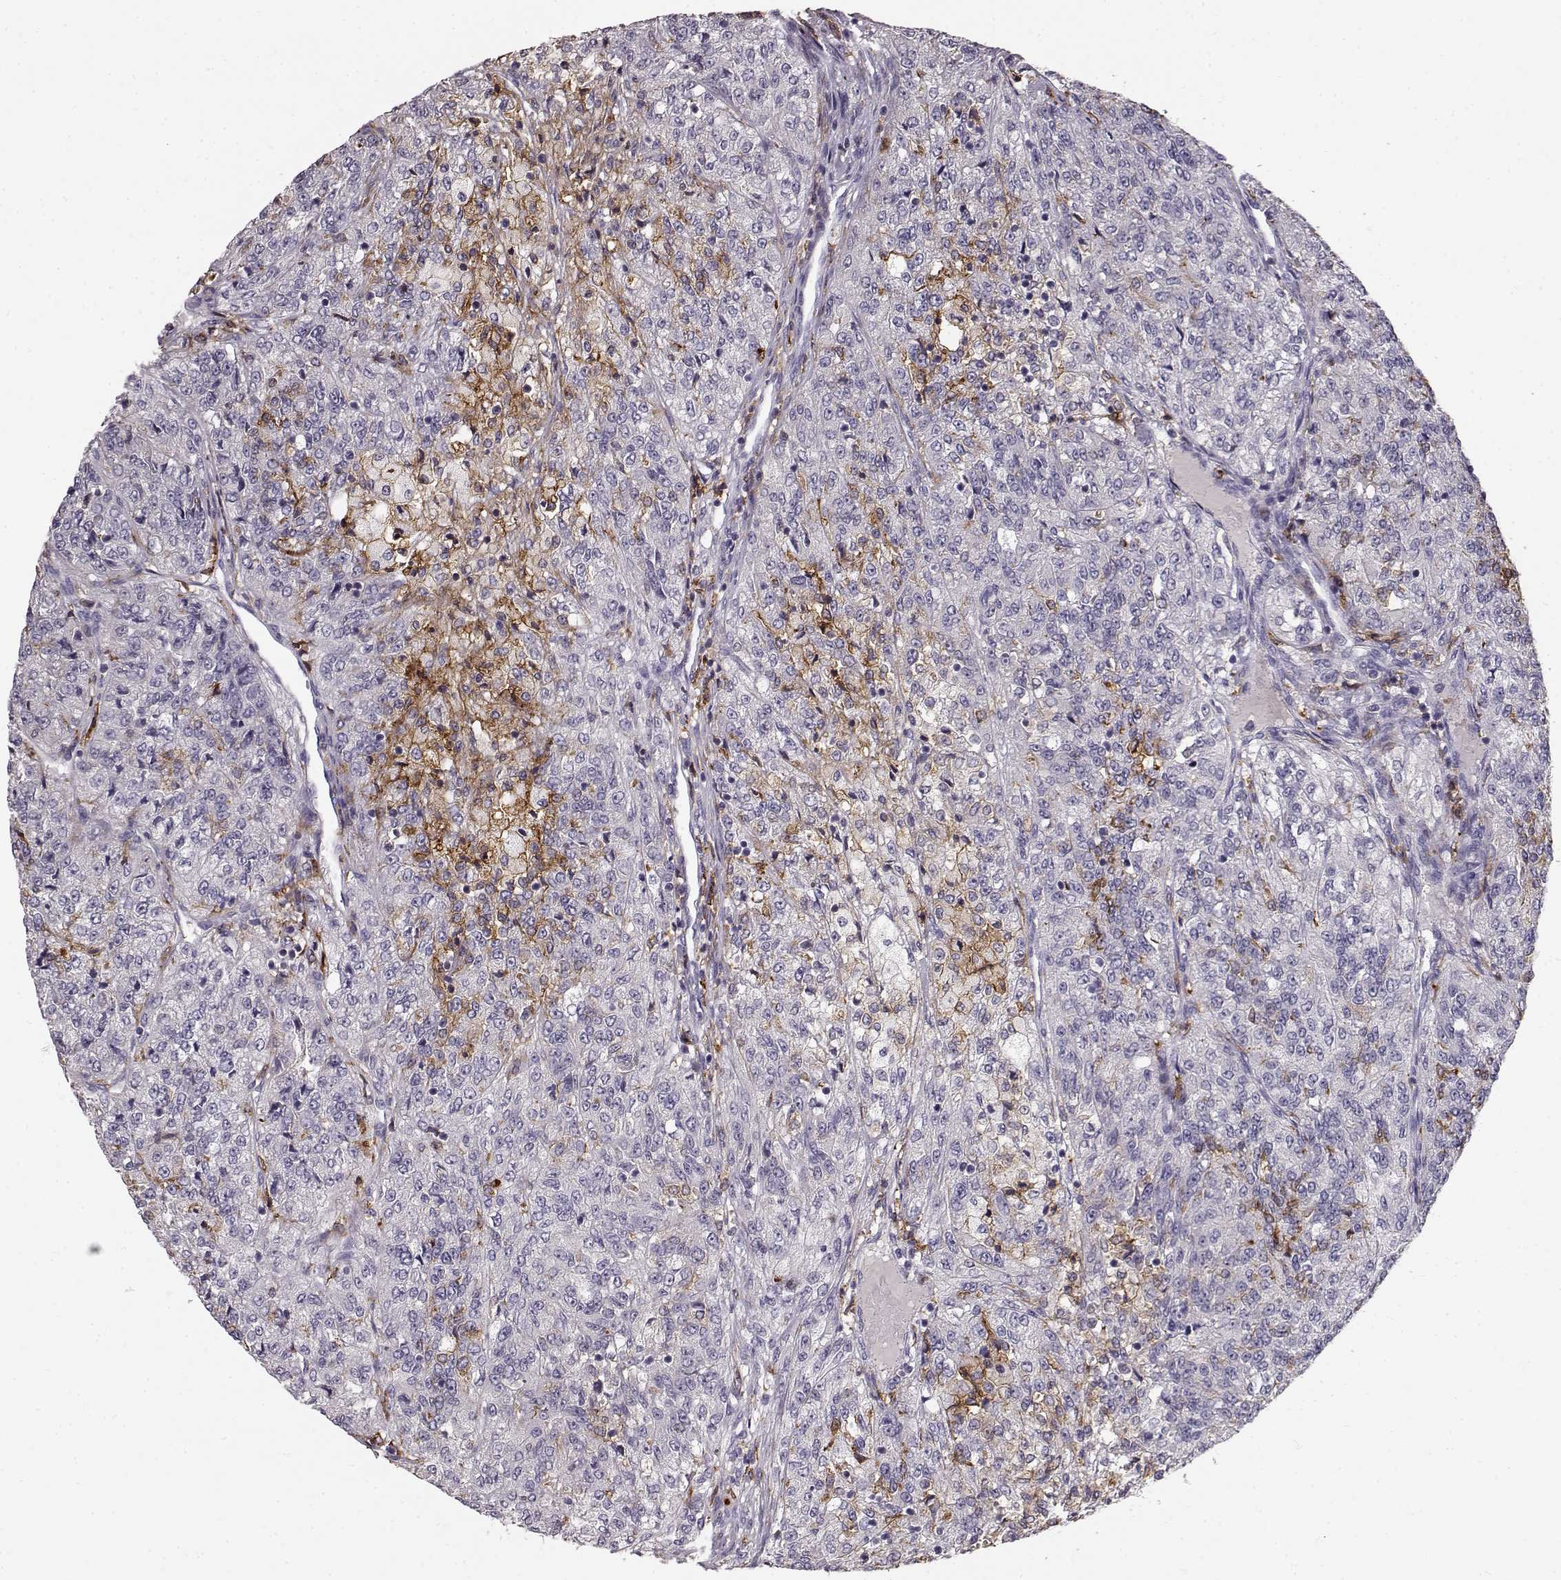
{"staining": {"intensity": "weak", "quantity": "<25%", "location": "cytoplasmic/membranous"}, "tissue": "renal cancer", "cell_type": "Tumor cells", "image_type": "cancer", "snomed": [{"axis": "morphology", "description": "Adenocarcinoma, NOS"}, {"axis": "topography", "description": "Kidney"}], "caption": "An image of human renal cancer (adenocarcinoma) is negative for staining in tumor cells.", "gene": "CCNF", "patient": {"sex": "female", "age": 63}}